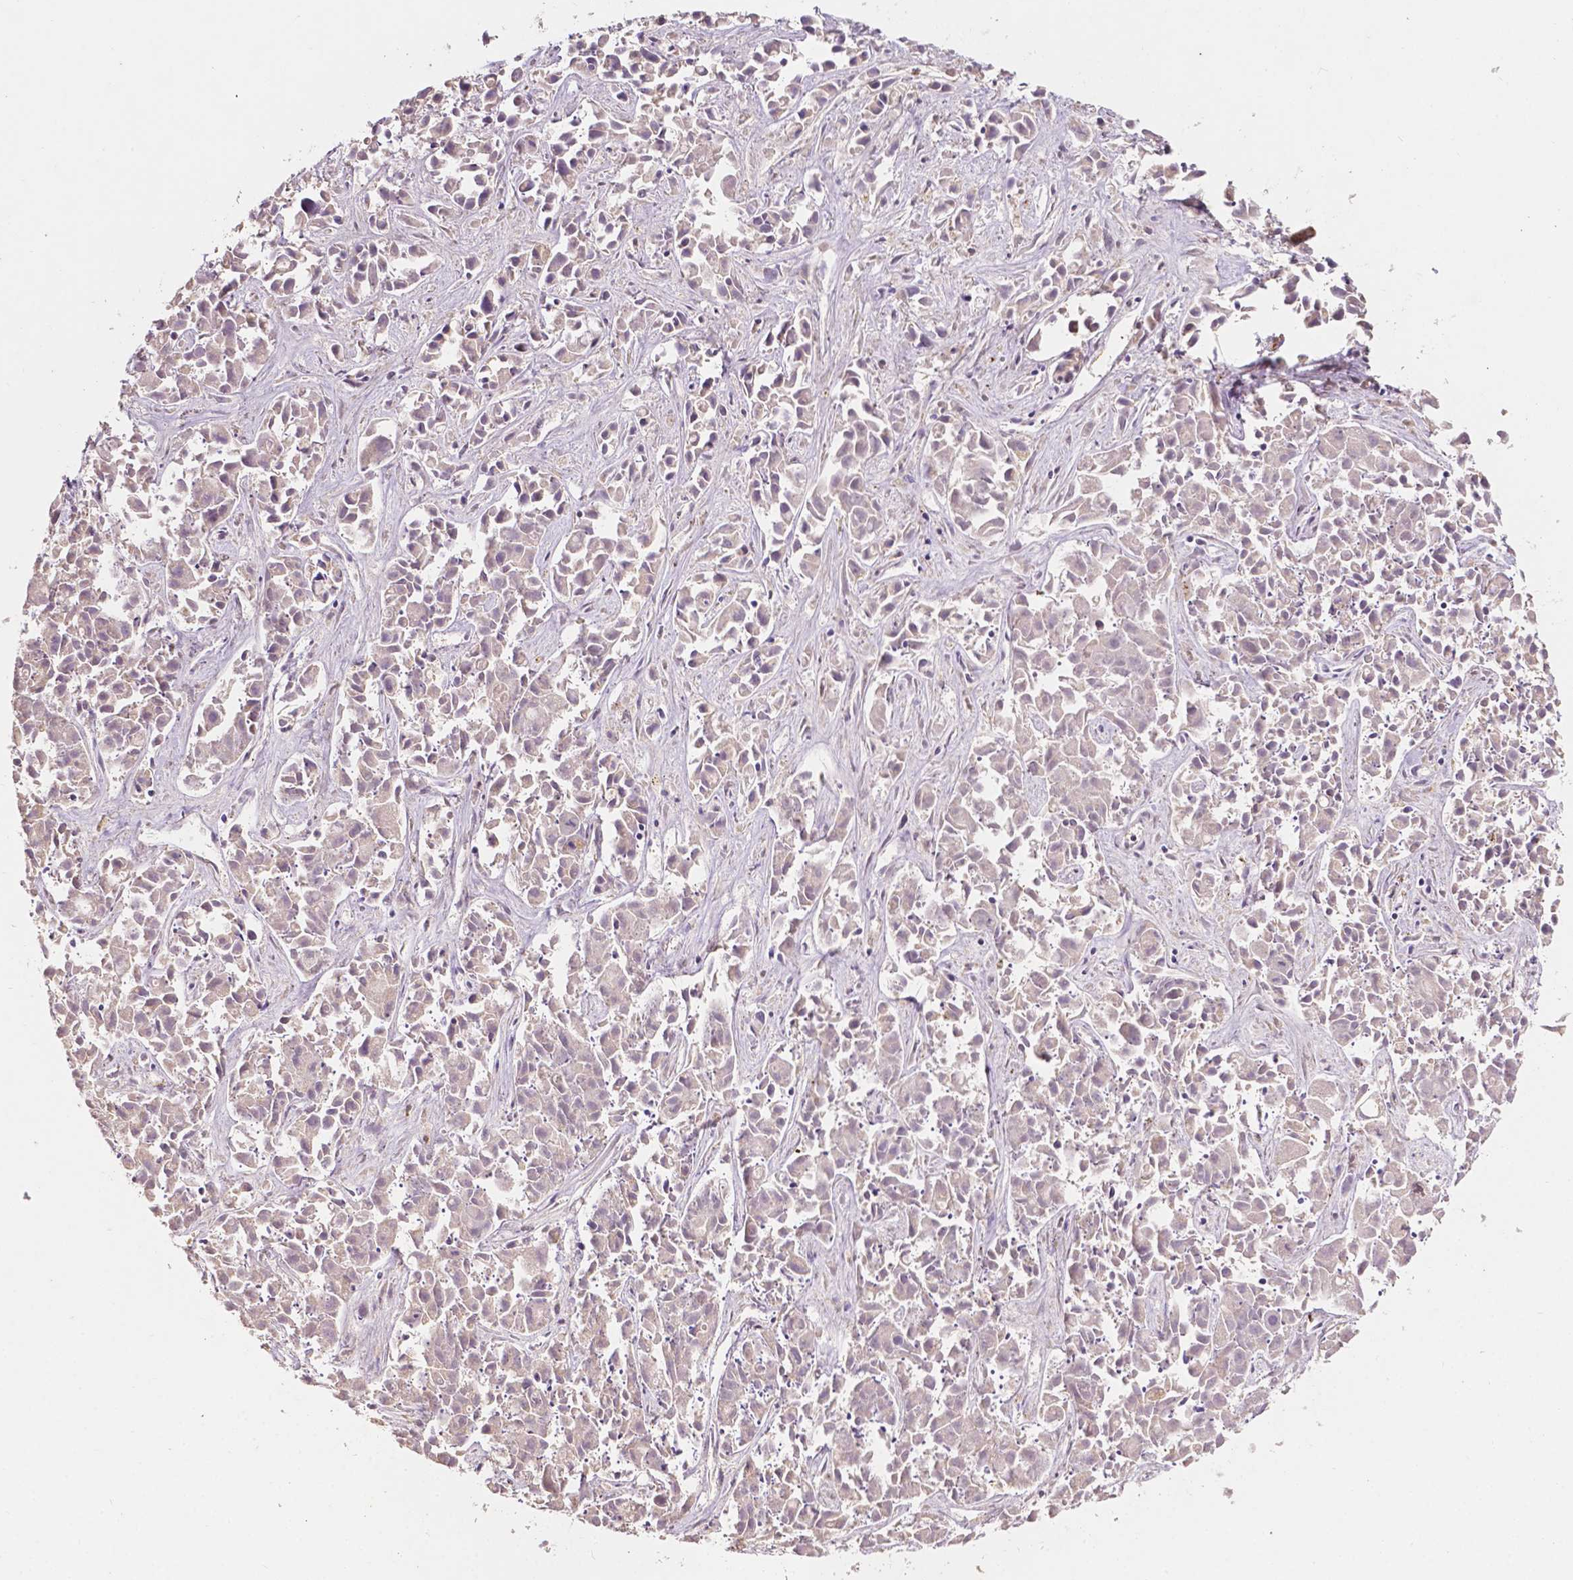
{"staining": {"intensity": "negative", "quantity": "none", "location": "none"}, "tissue": "liver cancer", "cell_type": "Tumor cells", "image_type": "cancer", "snomed": [{"axis": "morphology", "description": "Cholangiocarcinoma"}, {"axis": "topography", "description": "Liver"}], "caption": "This micrograph is of liver cancer stained with immunohistochemistry (IHC) to label a protein in brown with the nuclei are counter-stained blue. There is no expression in tumor cells. Brightfield microscopy of immunohistochemistry stained with DAB (3,3'-diaminobenzidine) (brown) and hematoxylin (blue), captured at high magnification.", "gene": "SLC22A4", "patient": {"sex": "female", "age": 81}}